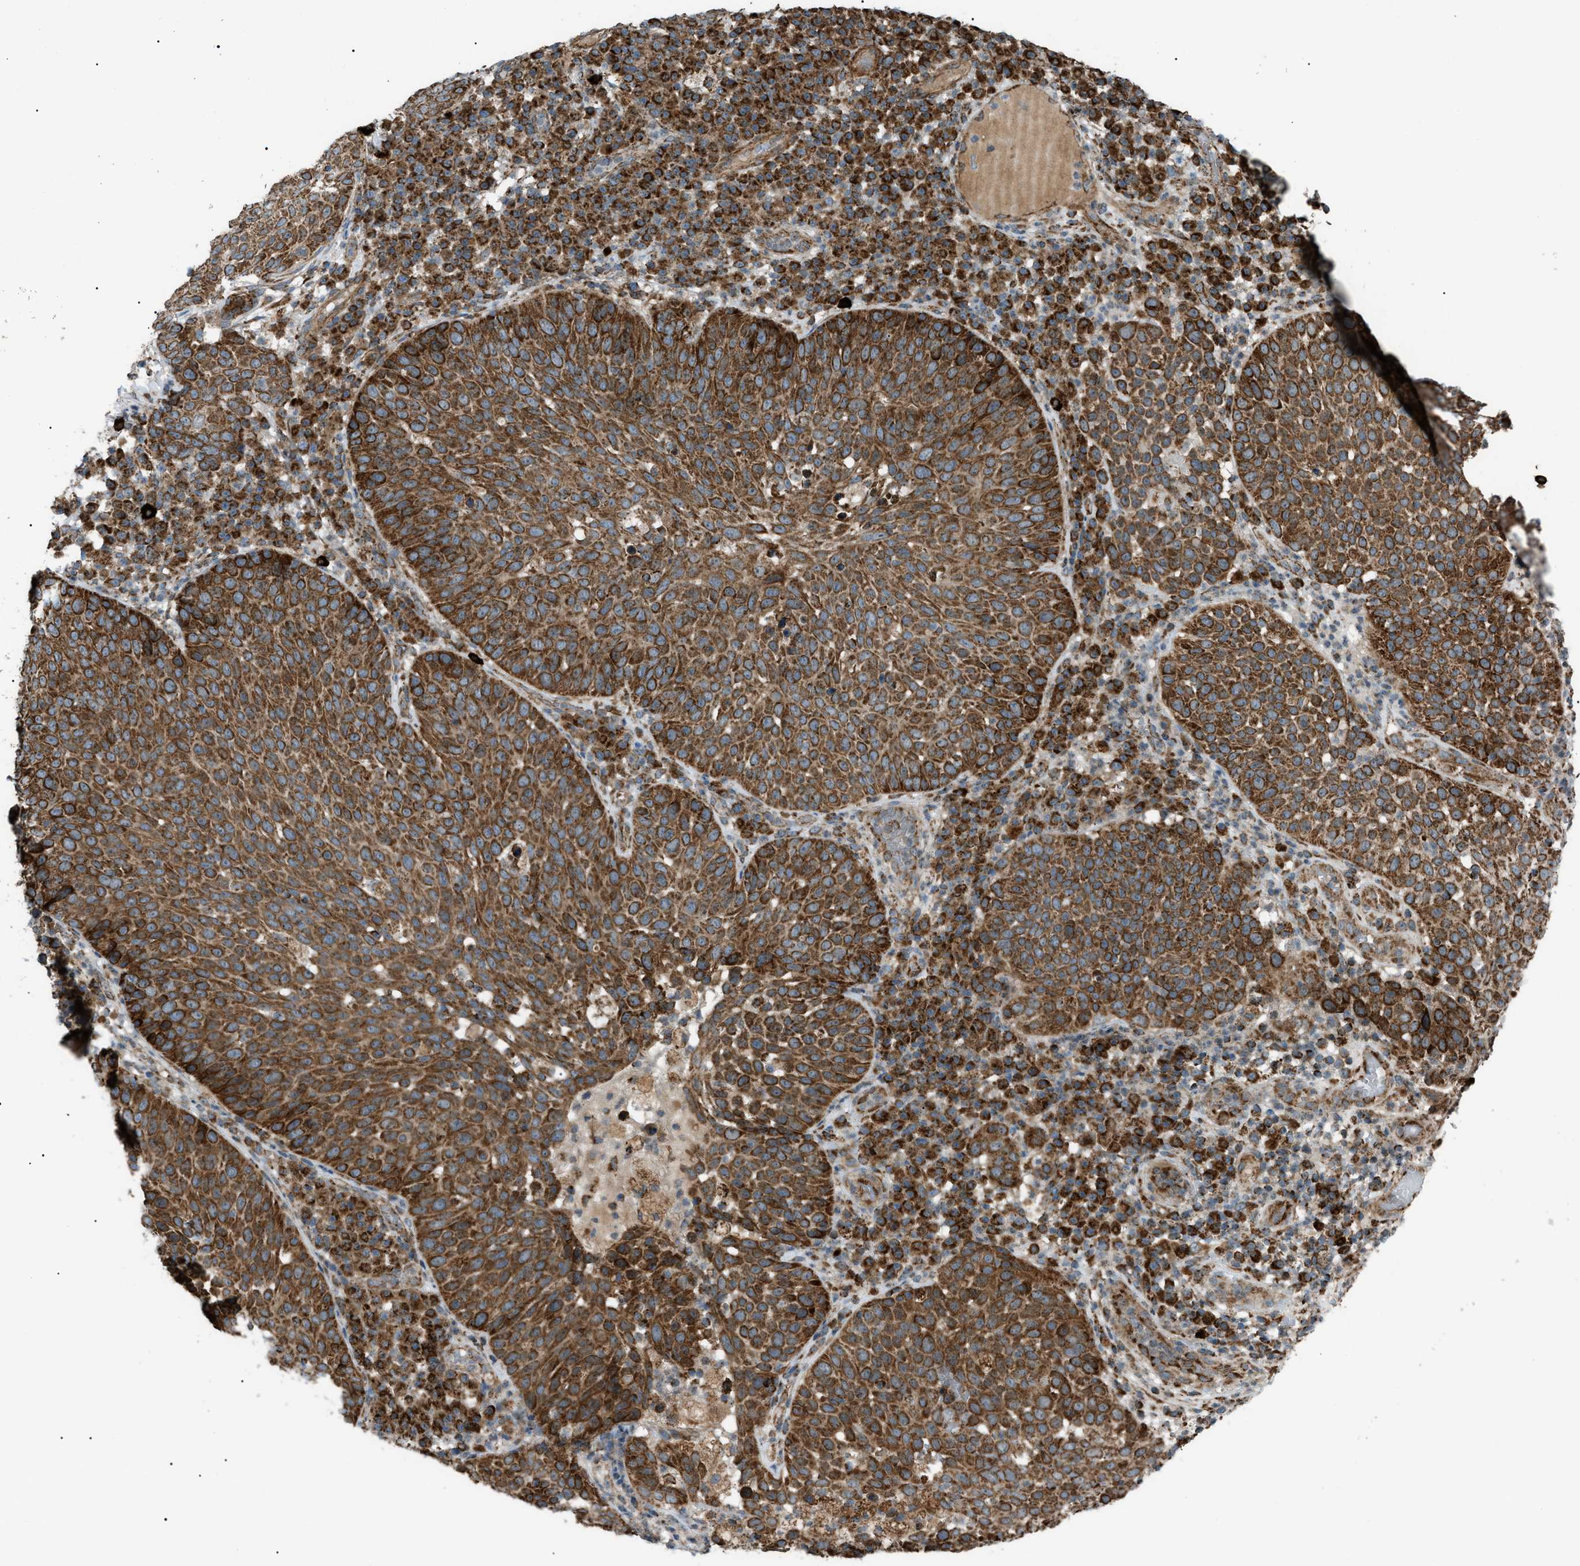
{"staining": {"intensity": "strong", "quantity": ">75%", "location": "cytoplasmic/membranous"}, "tissue": "skin cancer", "cell_type": "Tumor cells", "image_type": "cancer", "snomed": [{"axis": "morphology", "description": "Squamous cell carcinoma in situ, NOS"}, {"axis": "morphology", "description": "Squamous cell carcinoma, NOS"}, {"axis": "topography", "description": "Skin"}], "caption": "This is a micrograph of immunohistochemistry staining of skin squamous cell carcinoma, which shows strong staining in the cytoplasmic/membranous of tumor cells.", "gene": "C1GALT1C1", "patient": {"sex": "male", "age": 93}}